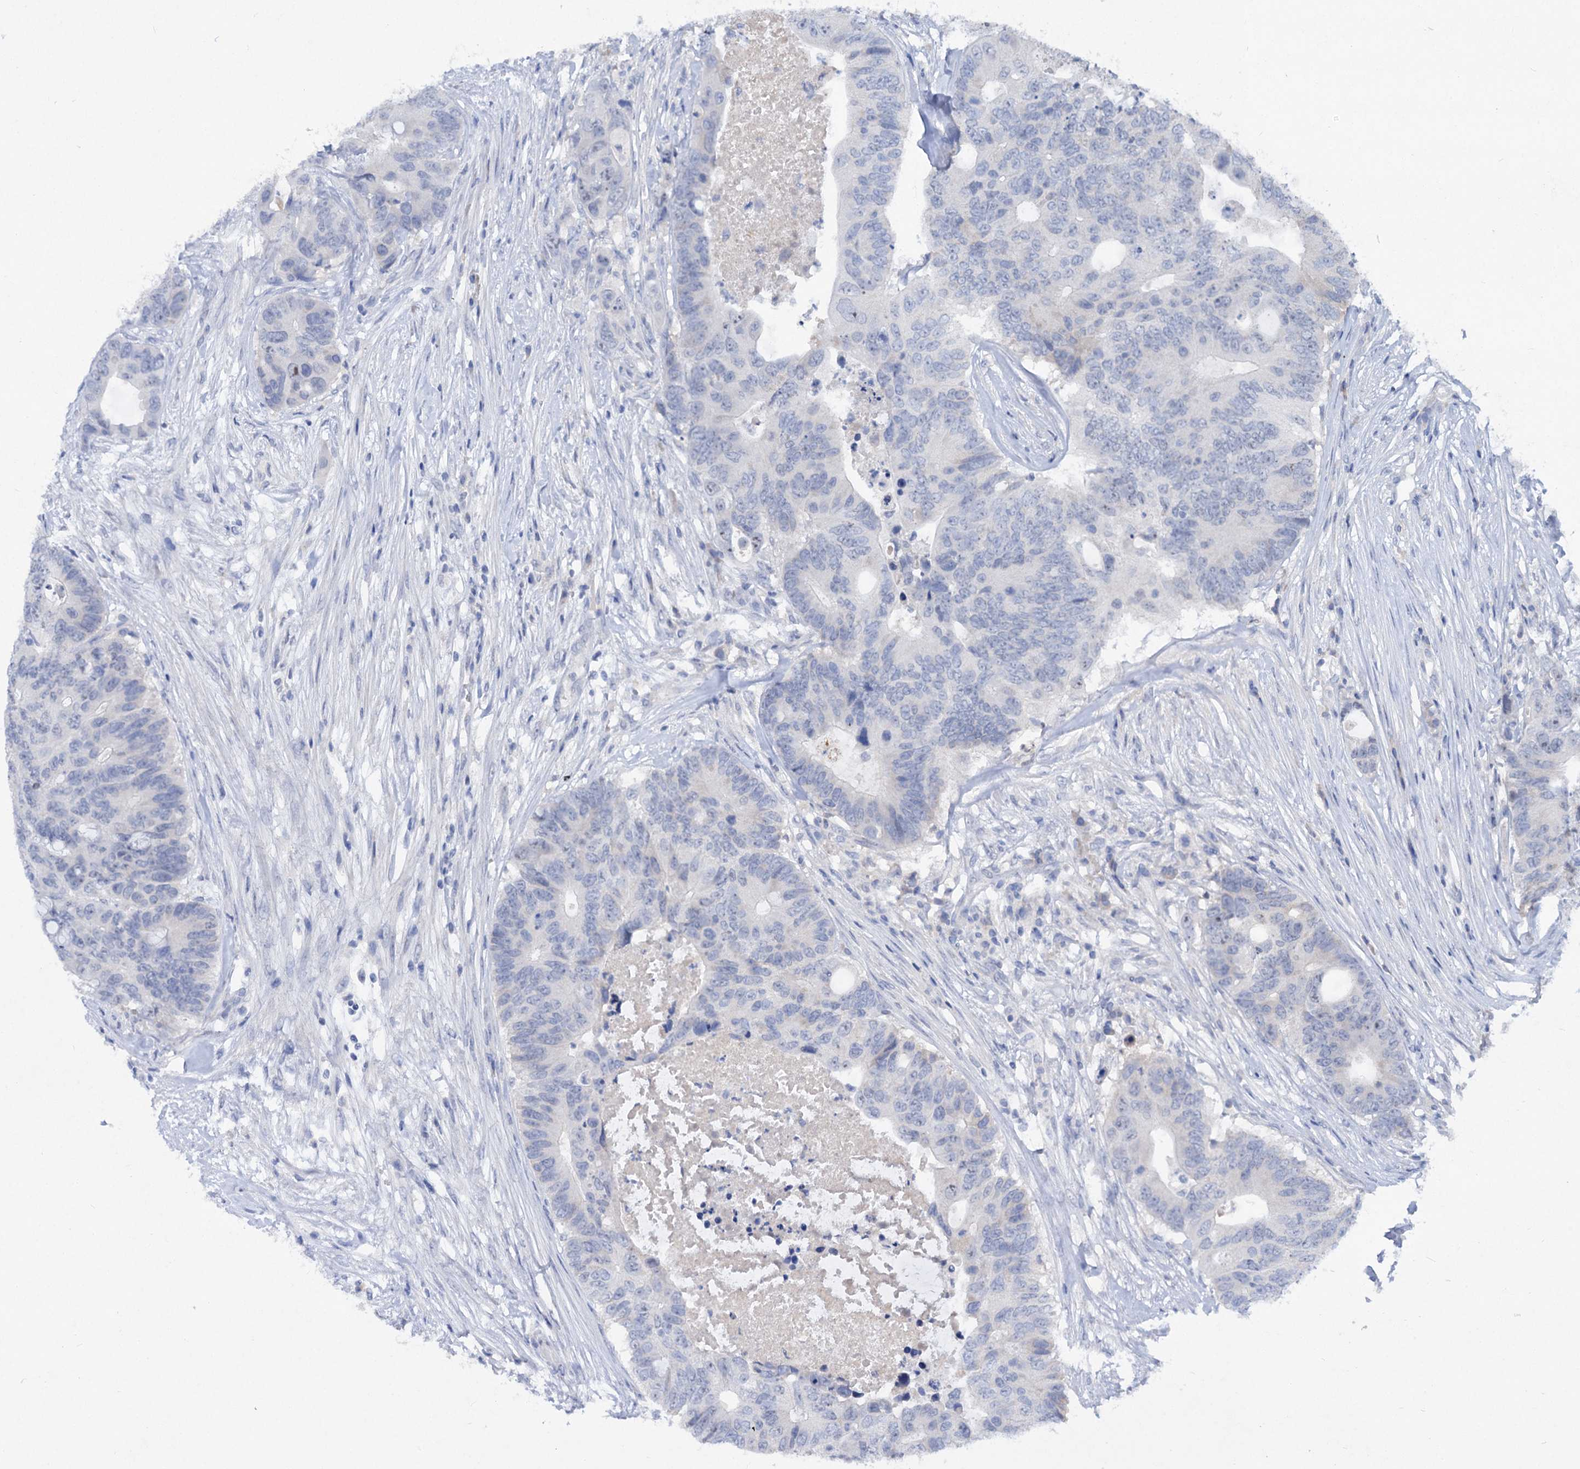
{"staining": {"intensity": "negative", "quantity": "none", "location": "none"}, "tissue": "colorectal cancer", "cell_type": "Tumor cells", "image_type": "cancer", "snomed": [{"axis": "morphology", "description": "Adenocarcinoma, NOS"}, {"axis": "topography", "description": "Colon"}], "caption": "Tumor cells show no significant protein expression in colorectal cancer (adenocarcinoma). The staining was performed using DAB to visualize the protein expression in brown, while the nuclei were stained in blue with hematoxylin (Magnification: 20x).", "gene": "ATP4A", "patient": {"sex": "male", "age": 71}}